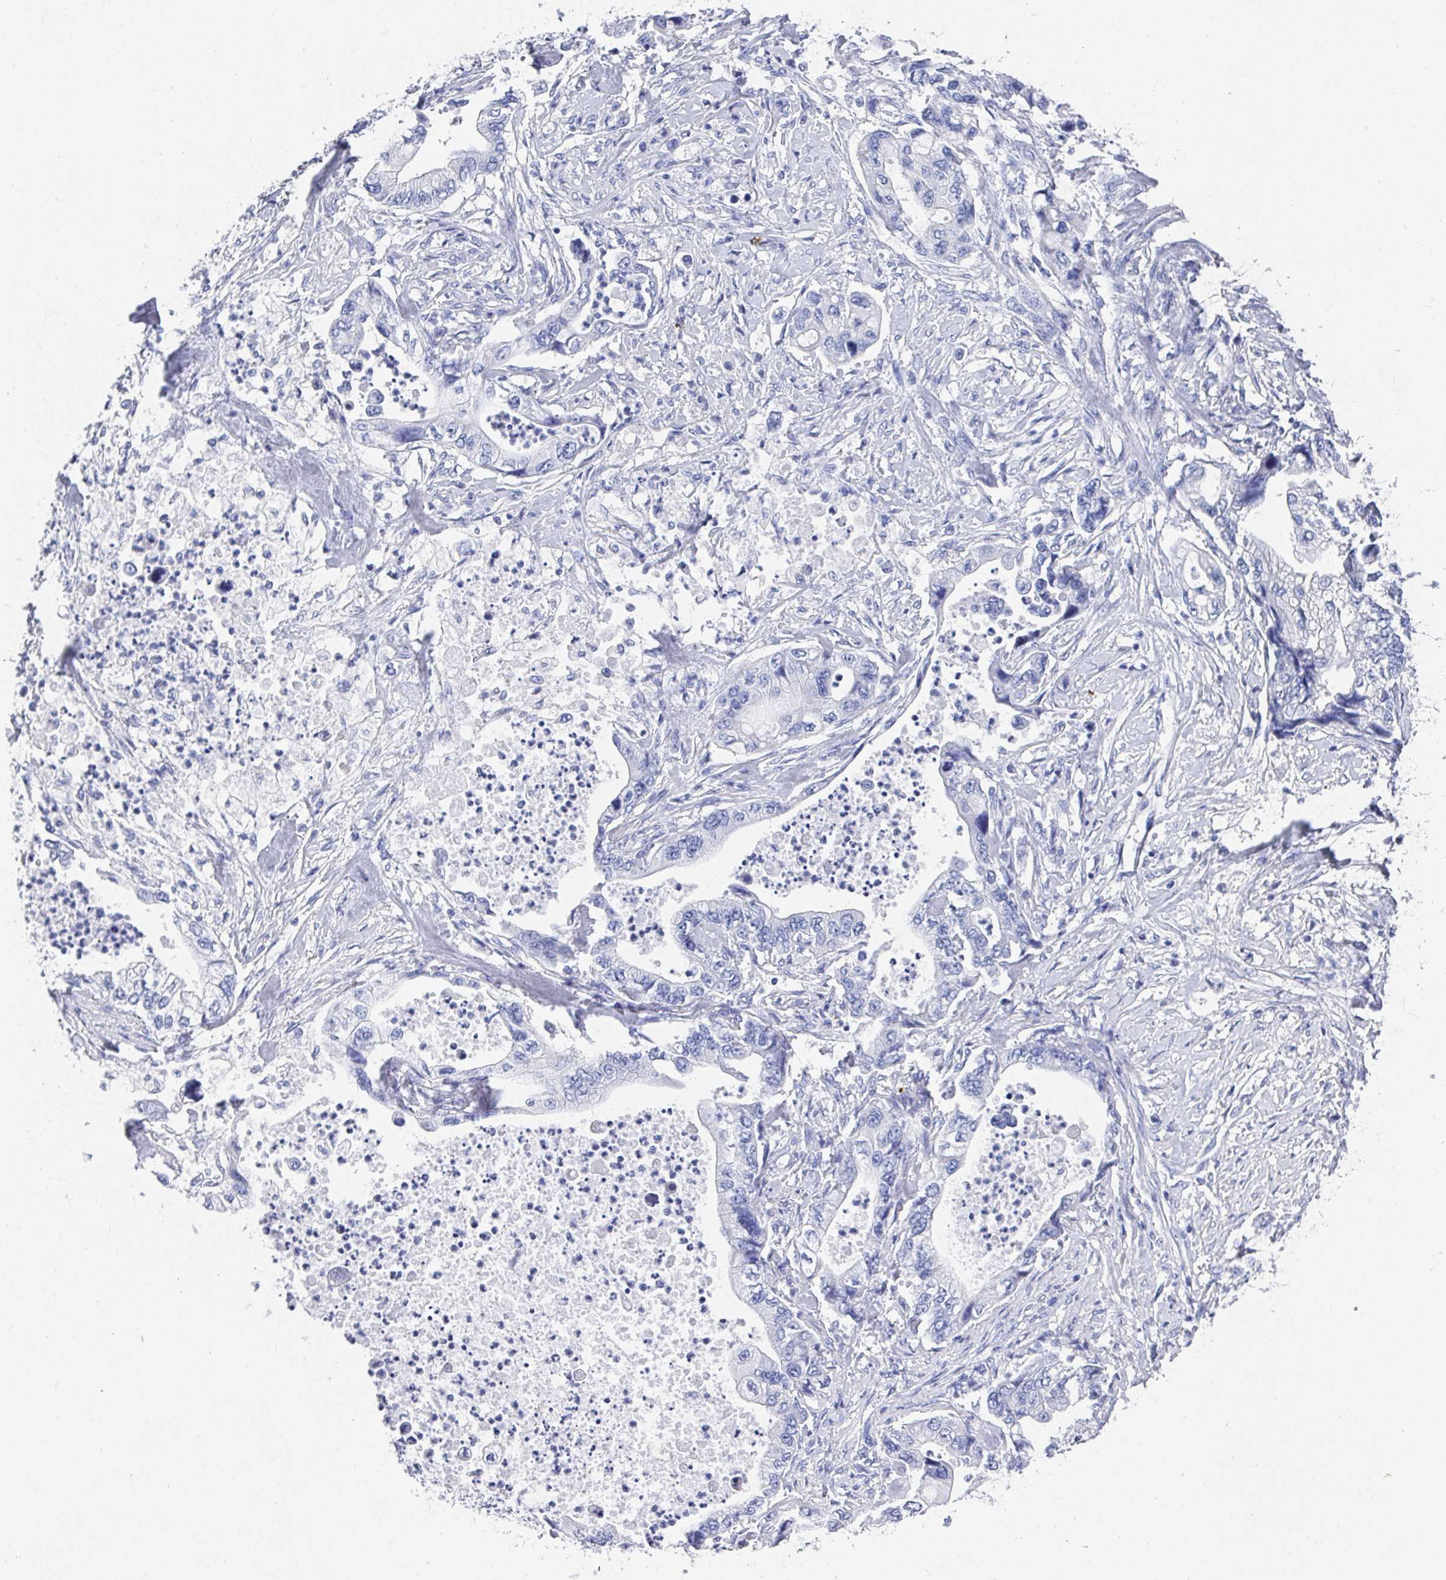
{"staining": {"intensity": "negative", "quantity": "none", "location": "none"}, "tissue": "stomach cancer", "cell_type": "Tumor cells", "image_type": "cancer", "snomed": [{"axis": "morphology", "description": "Adenocarcinoma, NOS"}, {"axis": "topography", "description": "Pancreas"}, {"axis": "topography", "description": "Stomach, upper"}], "caption": "An image of human stomach adenocarcinoma is negative for staining in tumor cells.", "gene": "GRIA1", "patient": {"sex": "male", "age": 77}}